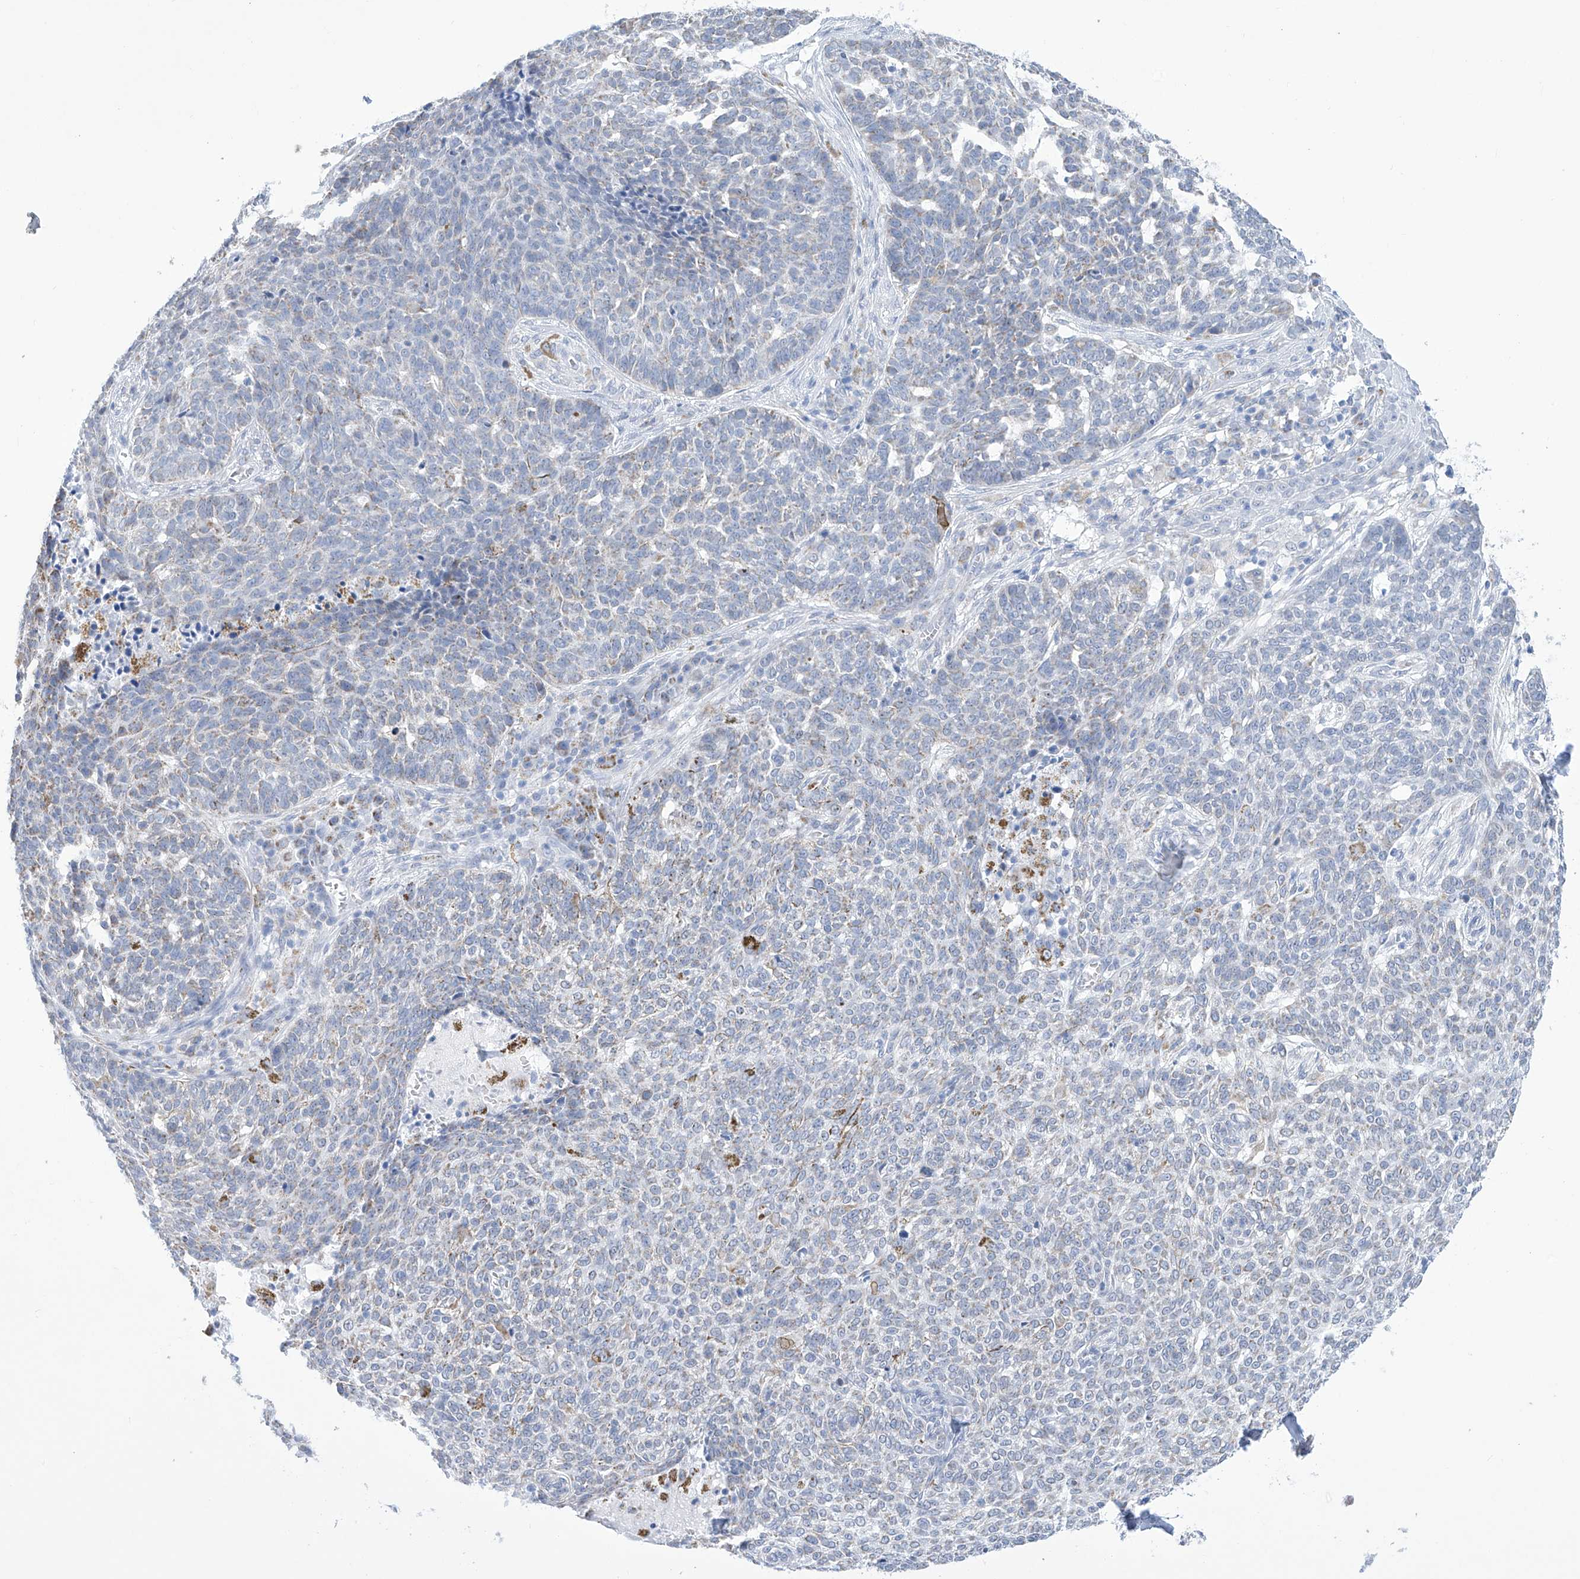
{"staining": {"intensity": "negative", "quantity": "none", "location": "none"}, "tissue": "skin cancer", "cell_type": "Tumor cells", "image_type": "cancer", "snomed": [{"axis": "morphology", "description": "Basal cell carcinoma"}, {"axis": "topography", "description": "Skin"}], "caption": "Immunohistochemical staining of skin cancer demonstrates no significant positivity in tumor cells.", "gene": "ALDH6A1", "patient": {"sex": "male", "age": 85}}